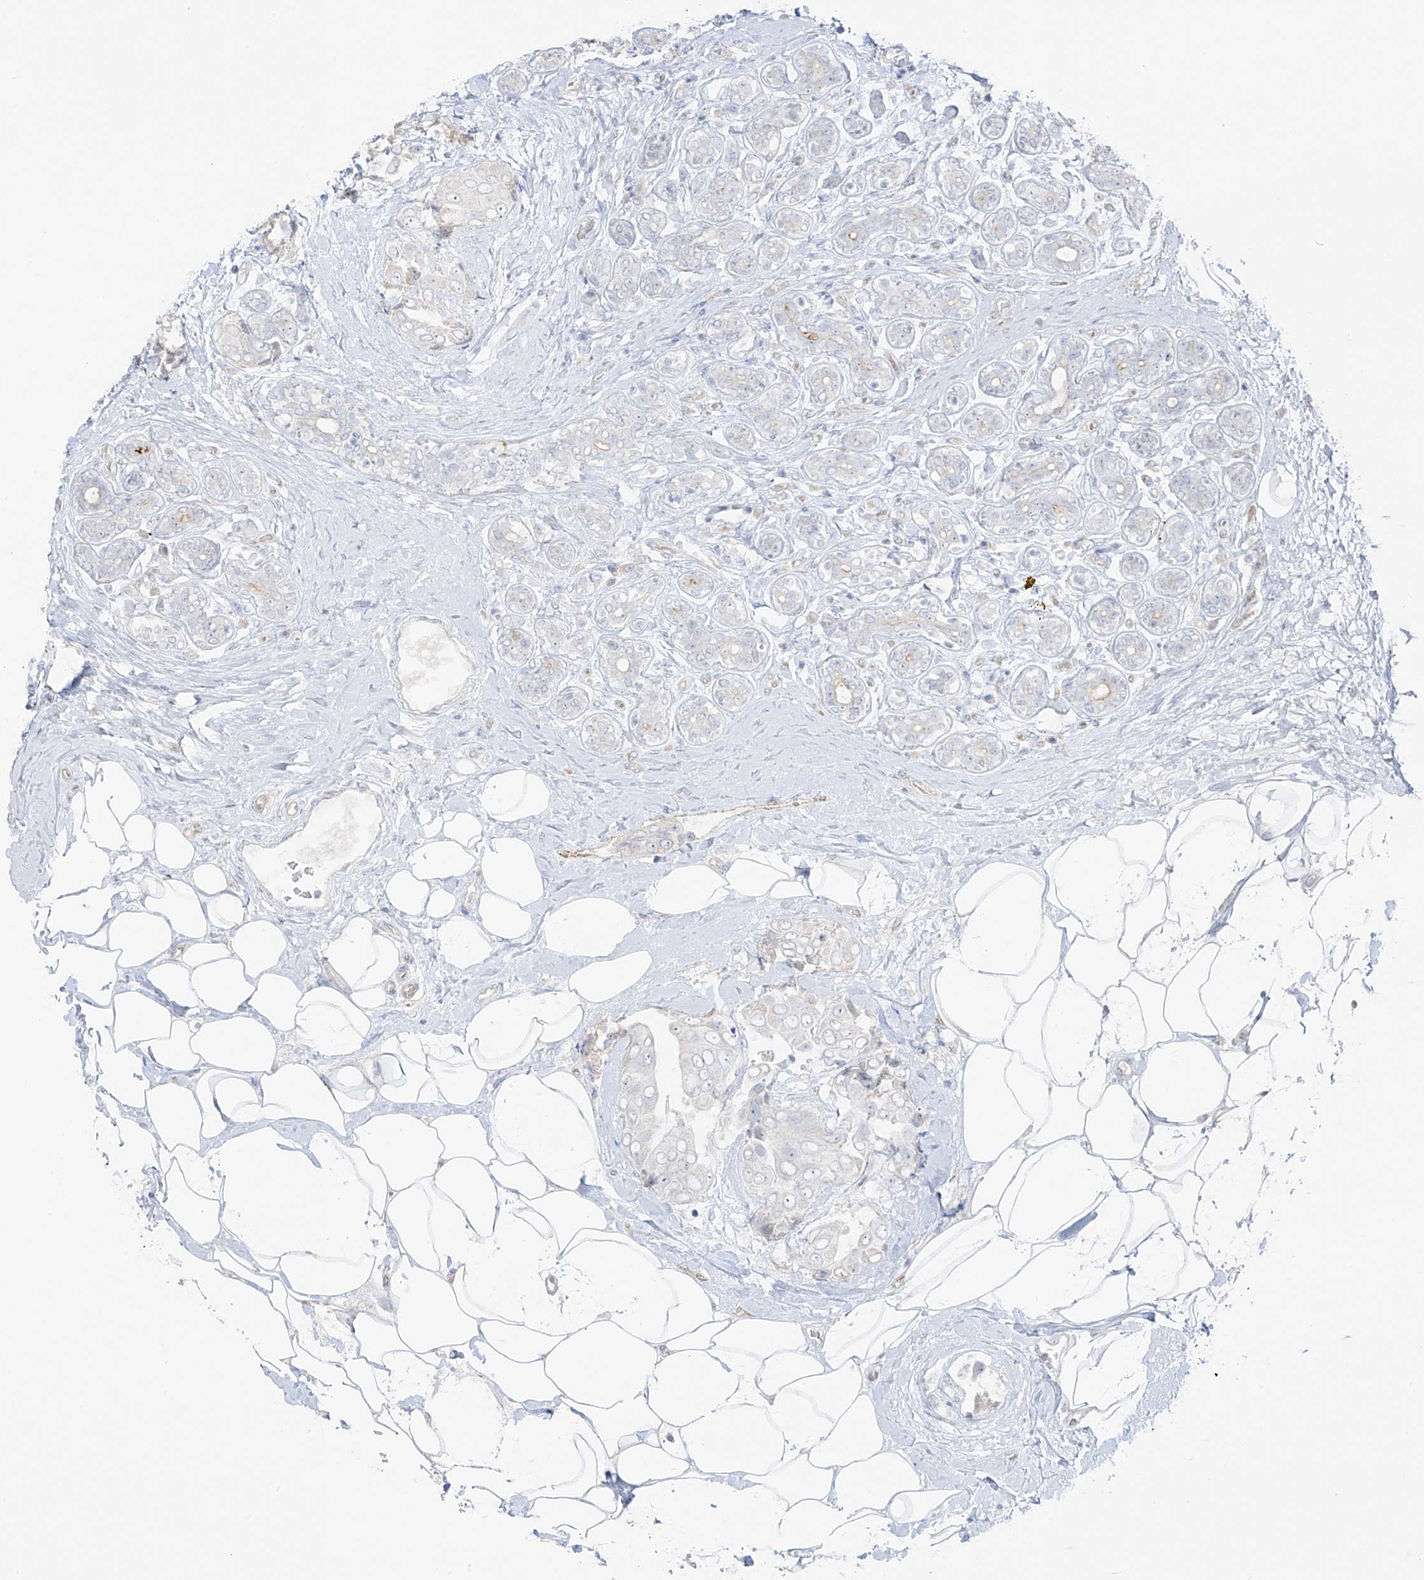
{"staining": {"intensity": "negative", "quantity": "none", "location": "none"}, "tissue": "breast cancer", "cell_type": "Tumor cells", "image_type": "cancer", "snomed": [{"axis": "morphology", "description": "Normal tissue, NOS"}, {"axis": "morphology", "description": "Duct carcinoma"}, {"axis": "topography", "description": "Breast"}], "caption": "An immunohistochemistry histopathology image of intraductal carcinoma (breast) is shown. There is no staining in tumor cells of intraductal carcinoma (breast).", "gene": "C11orf87", "patient": {"sex": "female", "age": 39}}